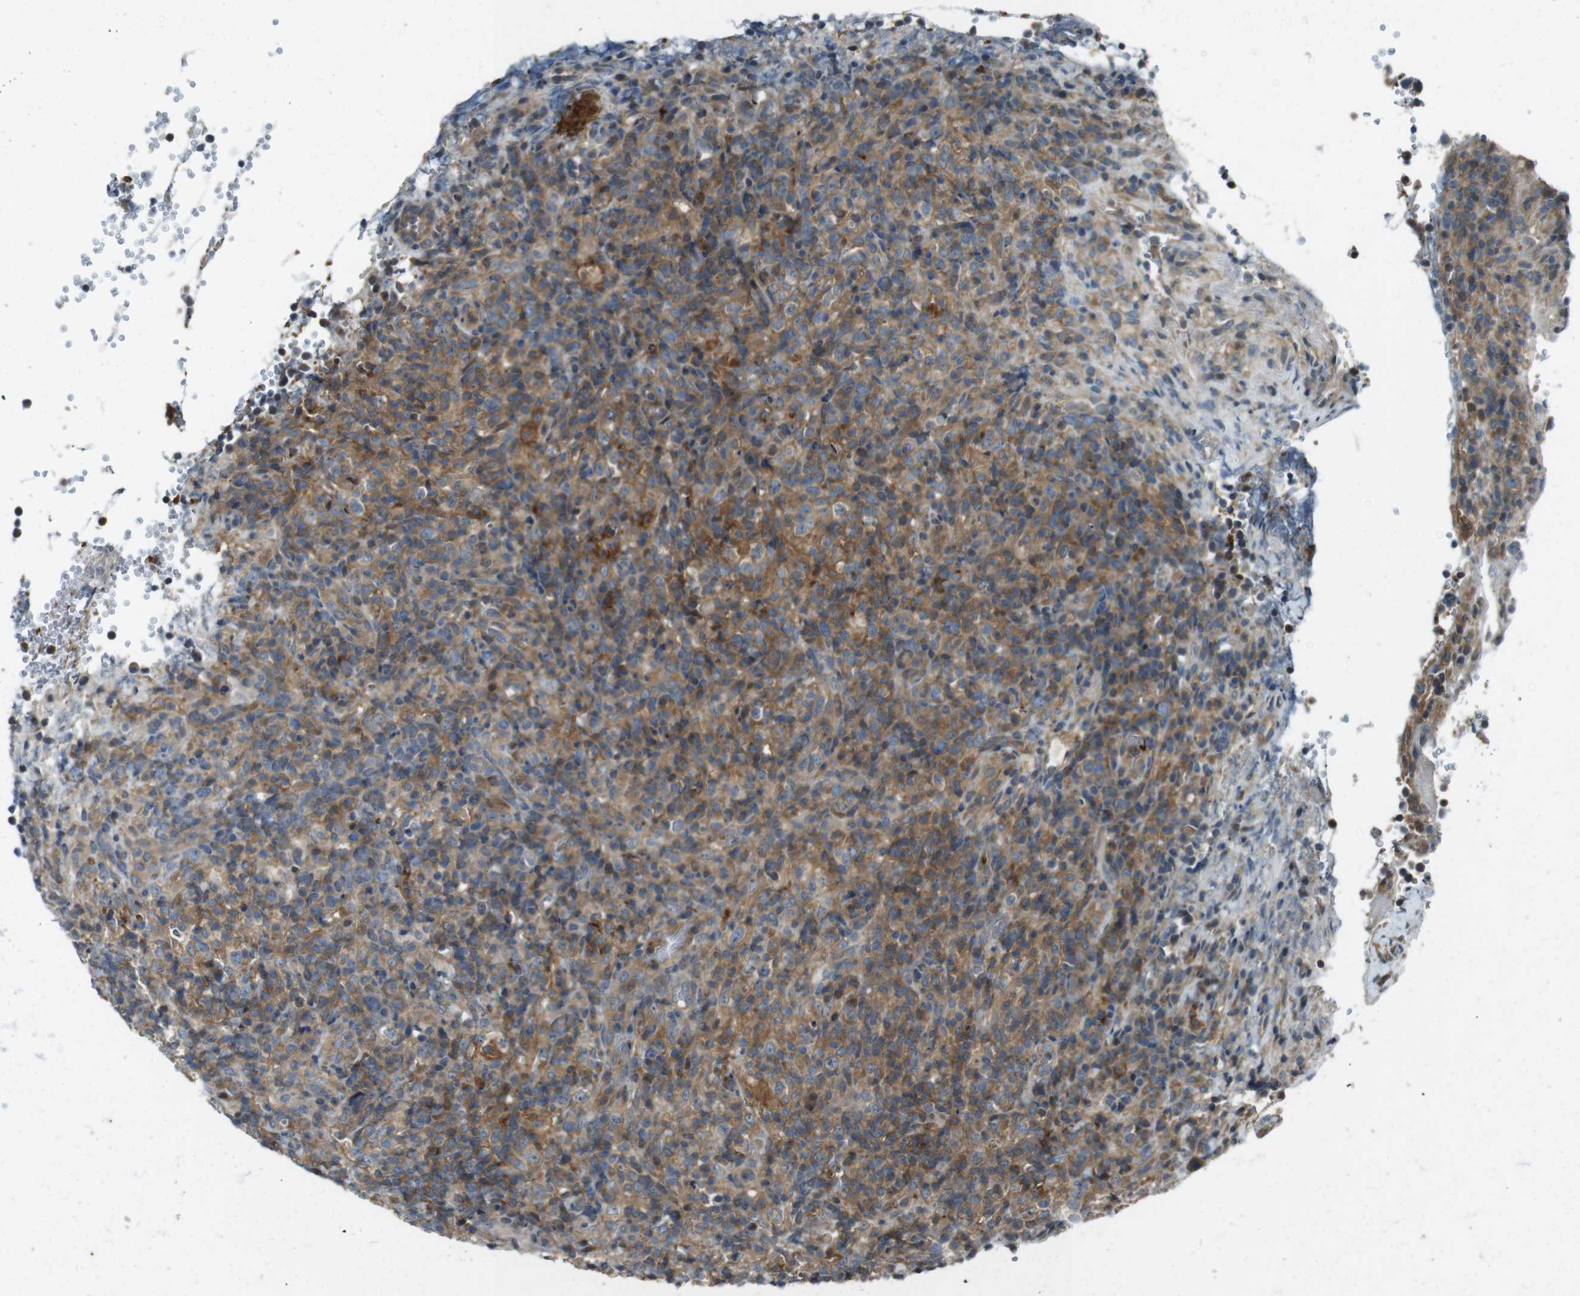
{"staining": {"intensity": "moderate", "quantity": "25%-75%", "location": "cytoplasmic/membranous"}, "tissue": "lymphoma", "cell_type": "Tumor cells", "image_type": "cancer", "snomed": [{"axis": "morphology", "description": "Malignant lymphoma, non-Hodgkin's type, High grade"}, {"axis": "topography", "description": "Lymph node"}], "caption": "Protein expression analysis of human lymphoma reveals moderate cytoplasmic/membranous expression in about 25%-75% of tumor cells. Nuclei are stained in blue.", "gene": "ZYX", "patient": {"sex": "female", "age": 76}}